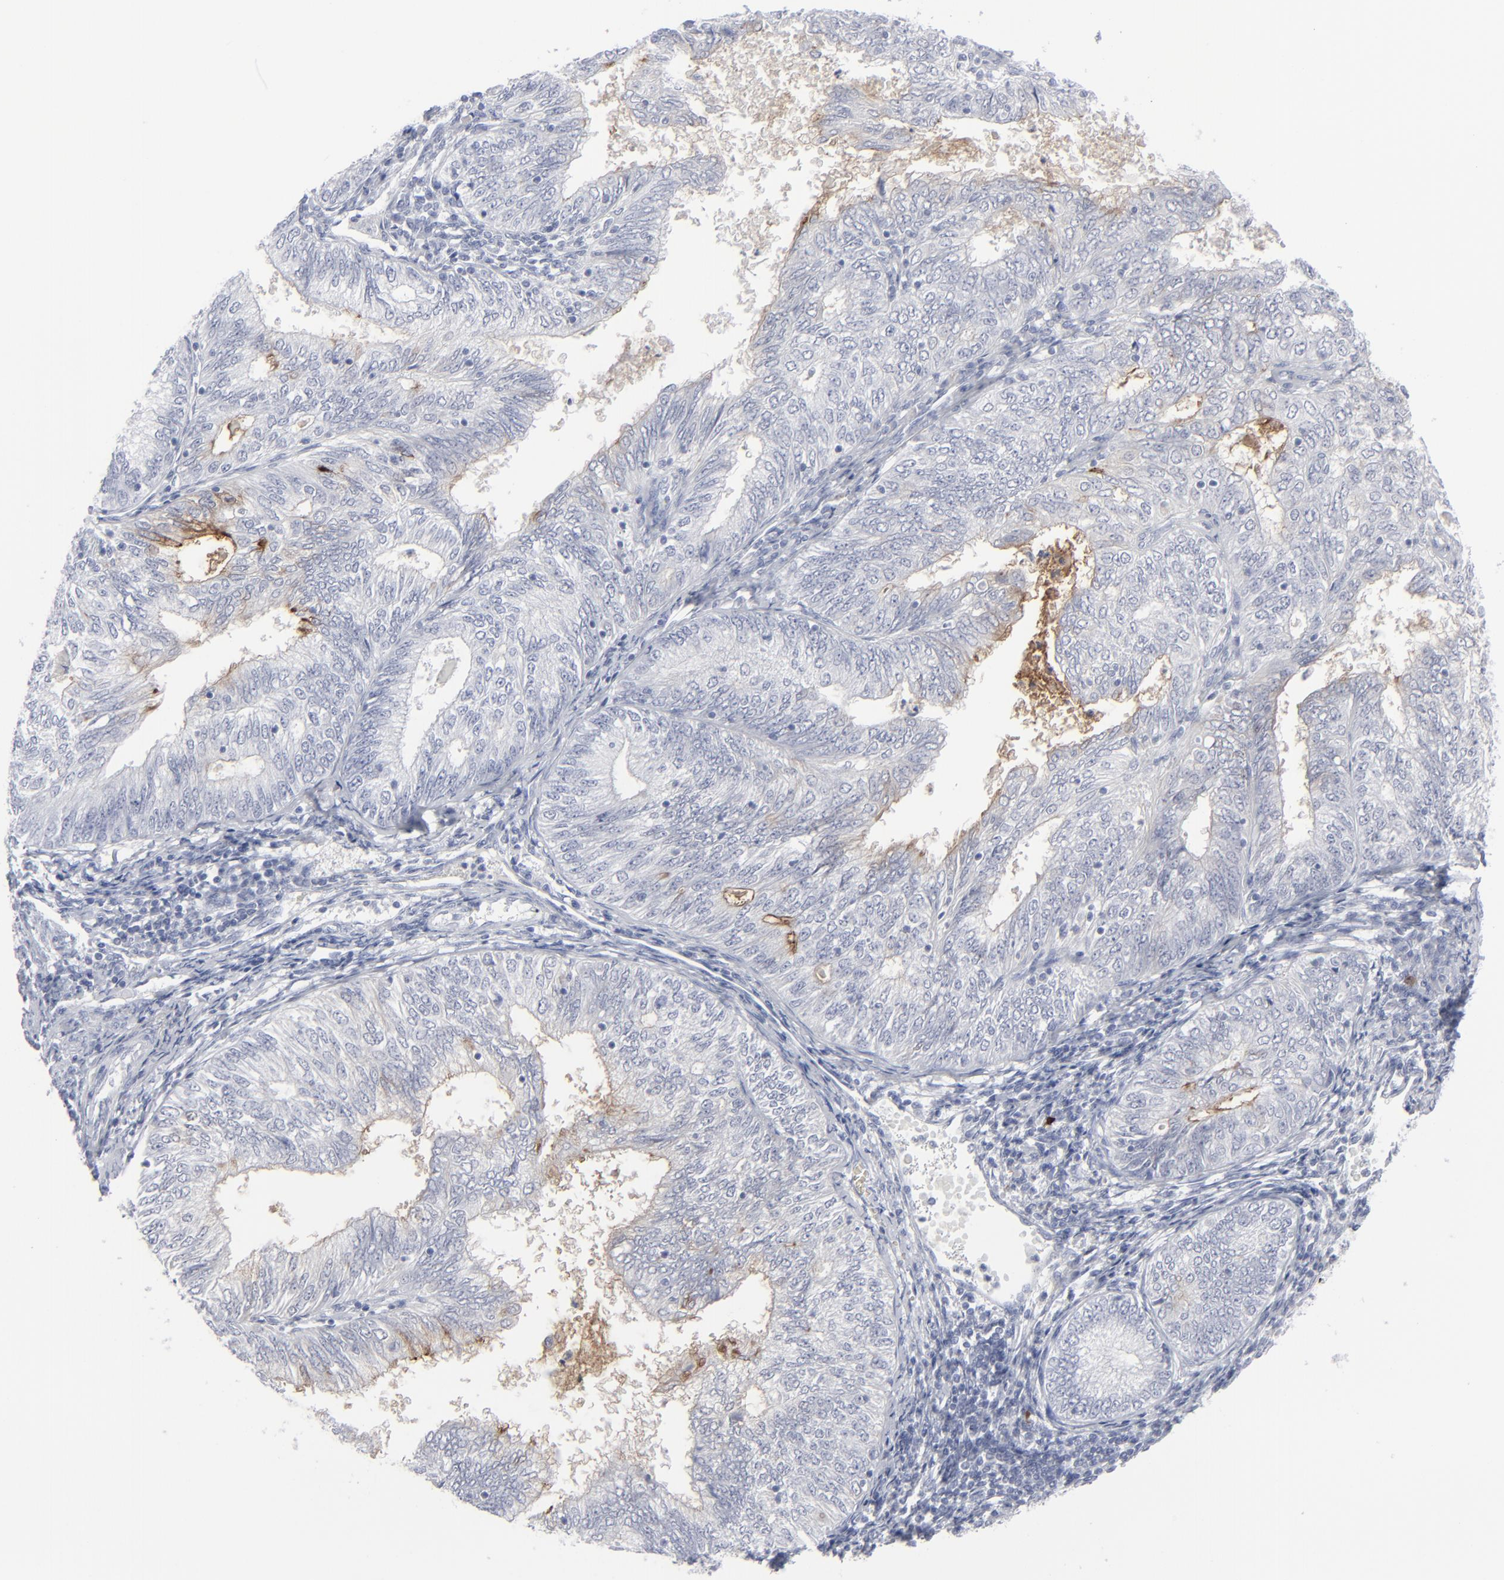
{"staining": {"intensity": "moderate", "quantity": "<25%", "location": "cytoplasmic/membranous"}, "tissue": "endometrial cancer", "cell_type": "Tumor cells", "image_type": "cancer", "snomed": [{"axis": "morphology", "description": "Adenocarcinoma, NOS"}, {"axis": "topography", "description": "Endometrium"}], "caption": "Moderate cytoplasmic/membranous staining is present in approximately <25% of tumor cells in endometrial cancer (adenocarcinoma). (brown staining indicates protein expression, while blue staining denotes nuclei).", "gene": "MSLN", "patient": {"sex": "female", "age": 69}}